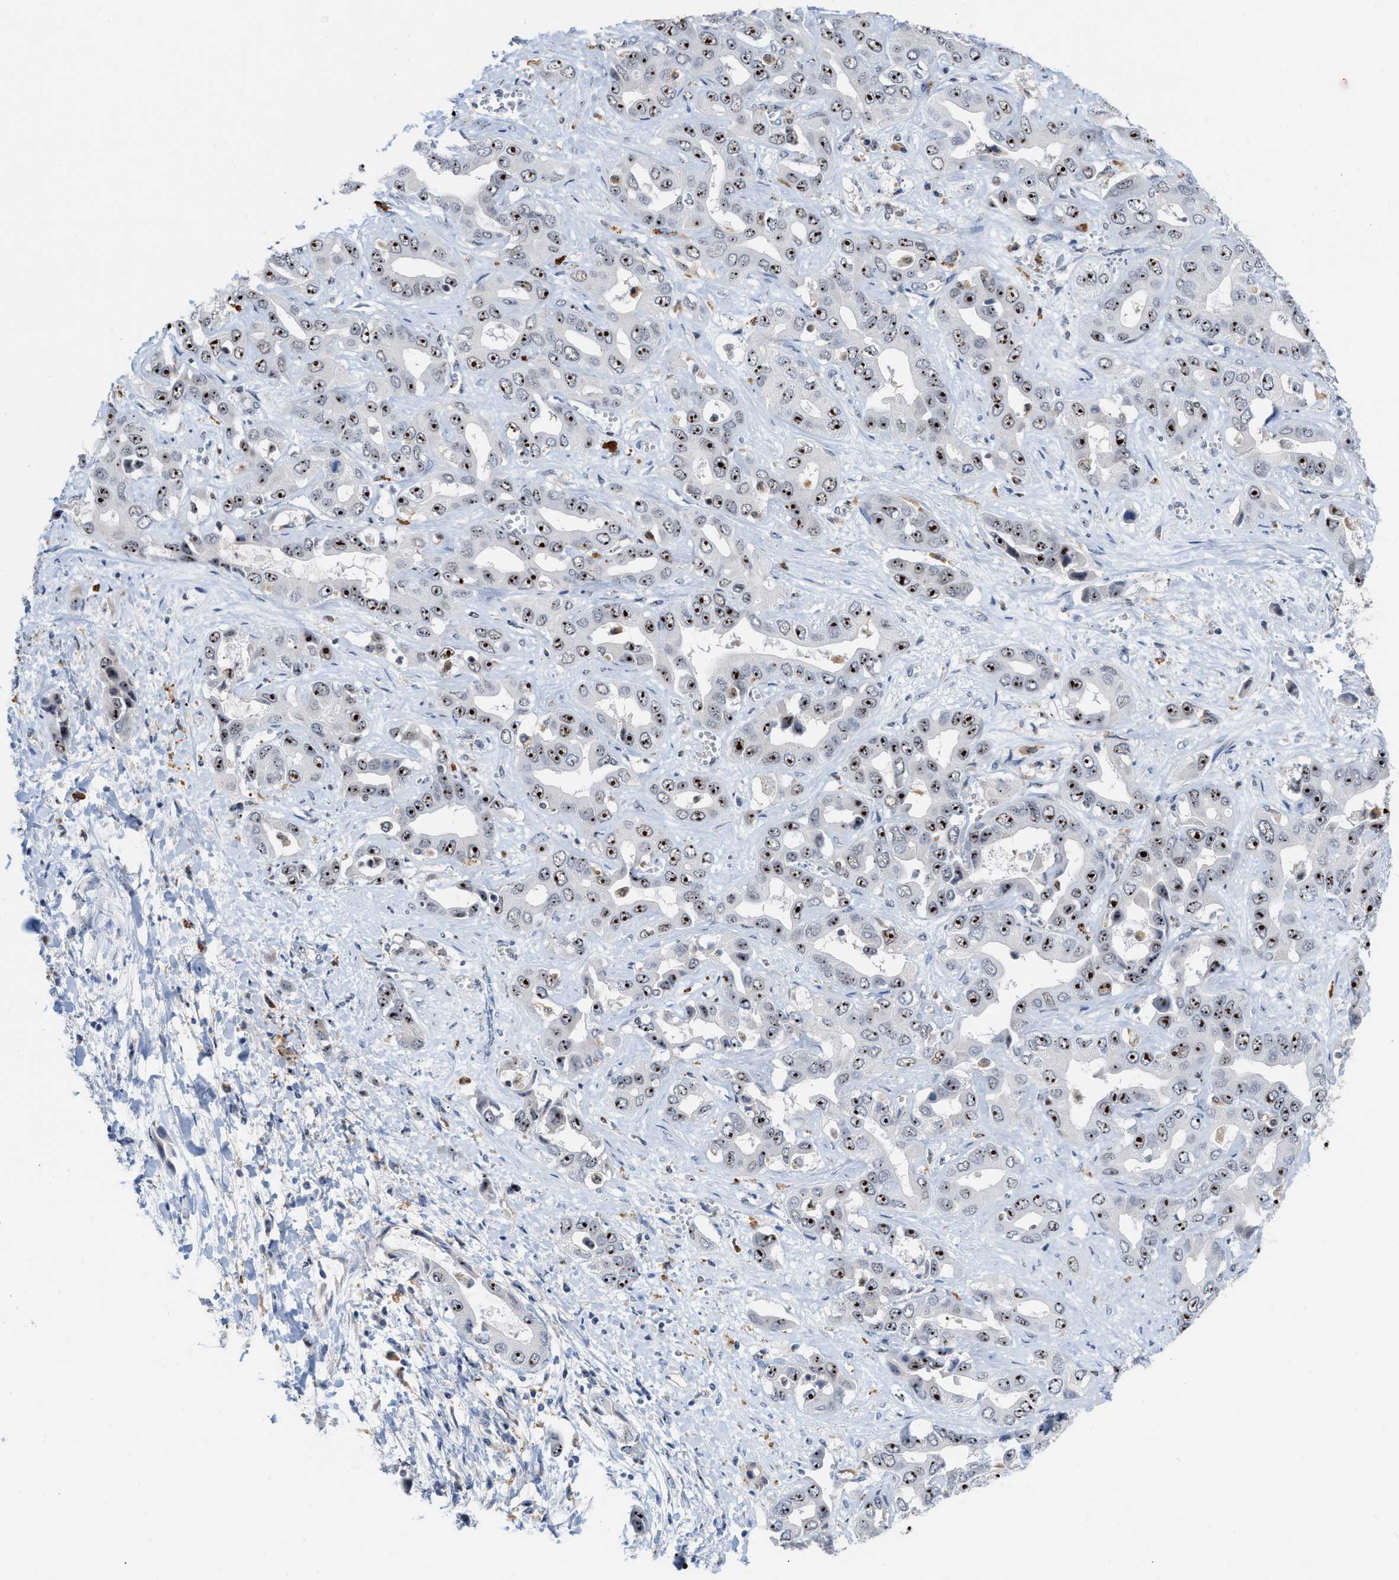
{"staining": {"intensity": "strong", "quantity": ">75%", "location": "nuclear"}, "tissue": "liver cancer", "cell_type": "Tumor cells", "image_type": "cancer", "snomed": [{"axis": "morphology", "description": "Cholangiocarcinoma"}, {"axis": "topography", "description": "Liver"}], "caption": "This image shows IHC staining of human cholangiocarcinoma (liver), with high strong nuclear positivity in approximately >75% of tumor cells.", "gene": "ELAC2", "patient": {"sex": "female", "age": 52}}